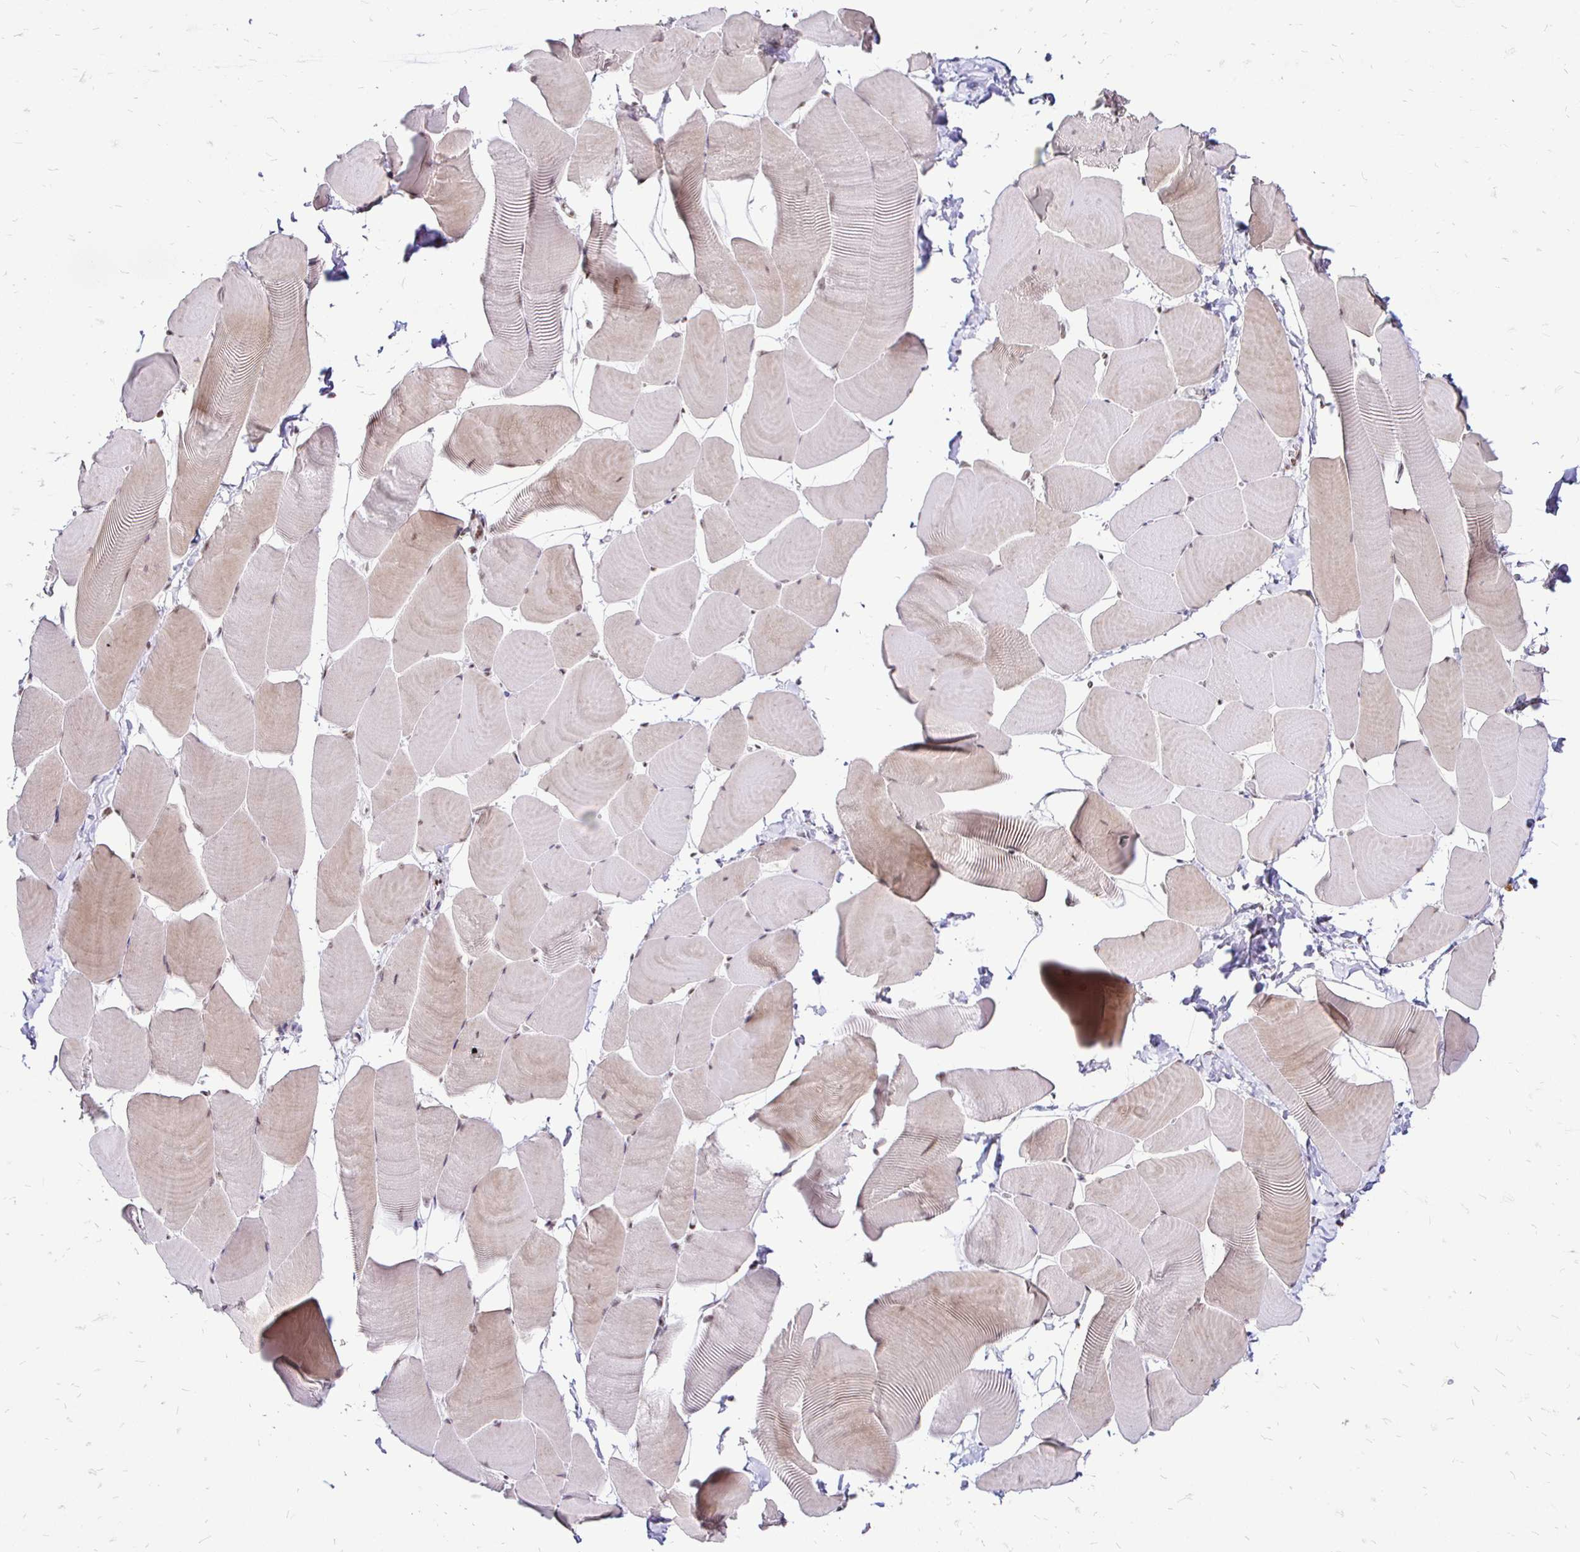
{"staining": {"intensity": "weak", "quantity": "25%-75%", "location": "cytoplasmic/membranous"}, "tissue": "skeletal muscle", "cell_type": "Myocytes", "image_type": "normal", "snomed": [{"axis": "morphology", "description": "Normal tissue, NOS"}, {"axis": "topography", "description": "Skeletal muscle"}], "caption": "Immunohistochemistry photomicrograph of benign skeletal muscle: skeletal muscle stained using IHC displays low levels of weak protein expression localized specifically in the cytoplasmic/membranous of myocytes, appearing as a cytoplasmic/membranous brown color.", "gene": "SIN3A", "patient": {"sex": "male", "age": 25}}